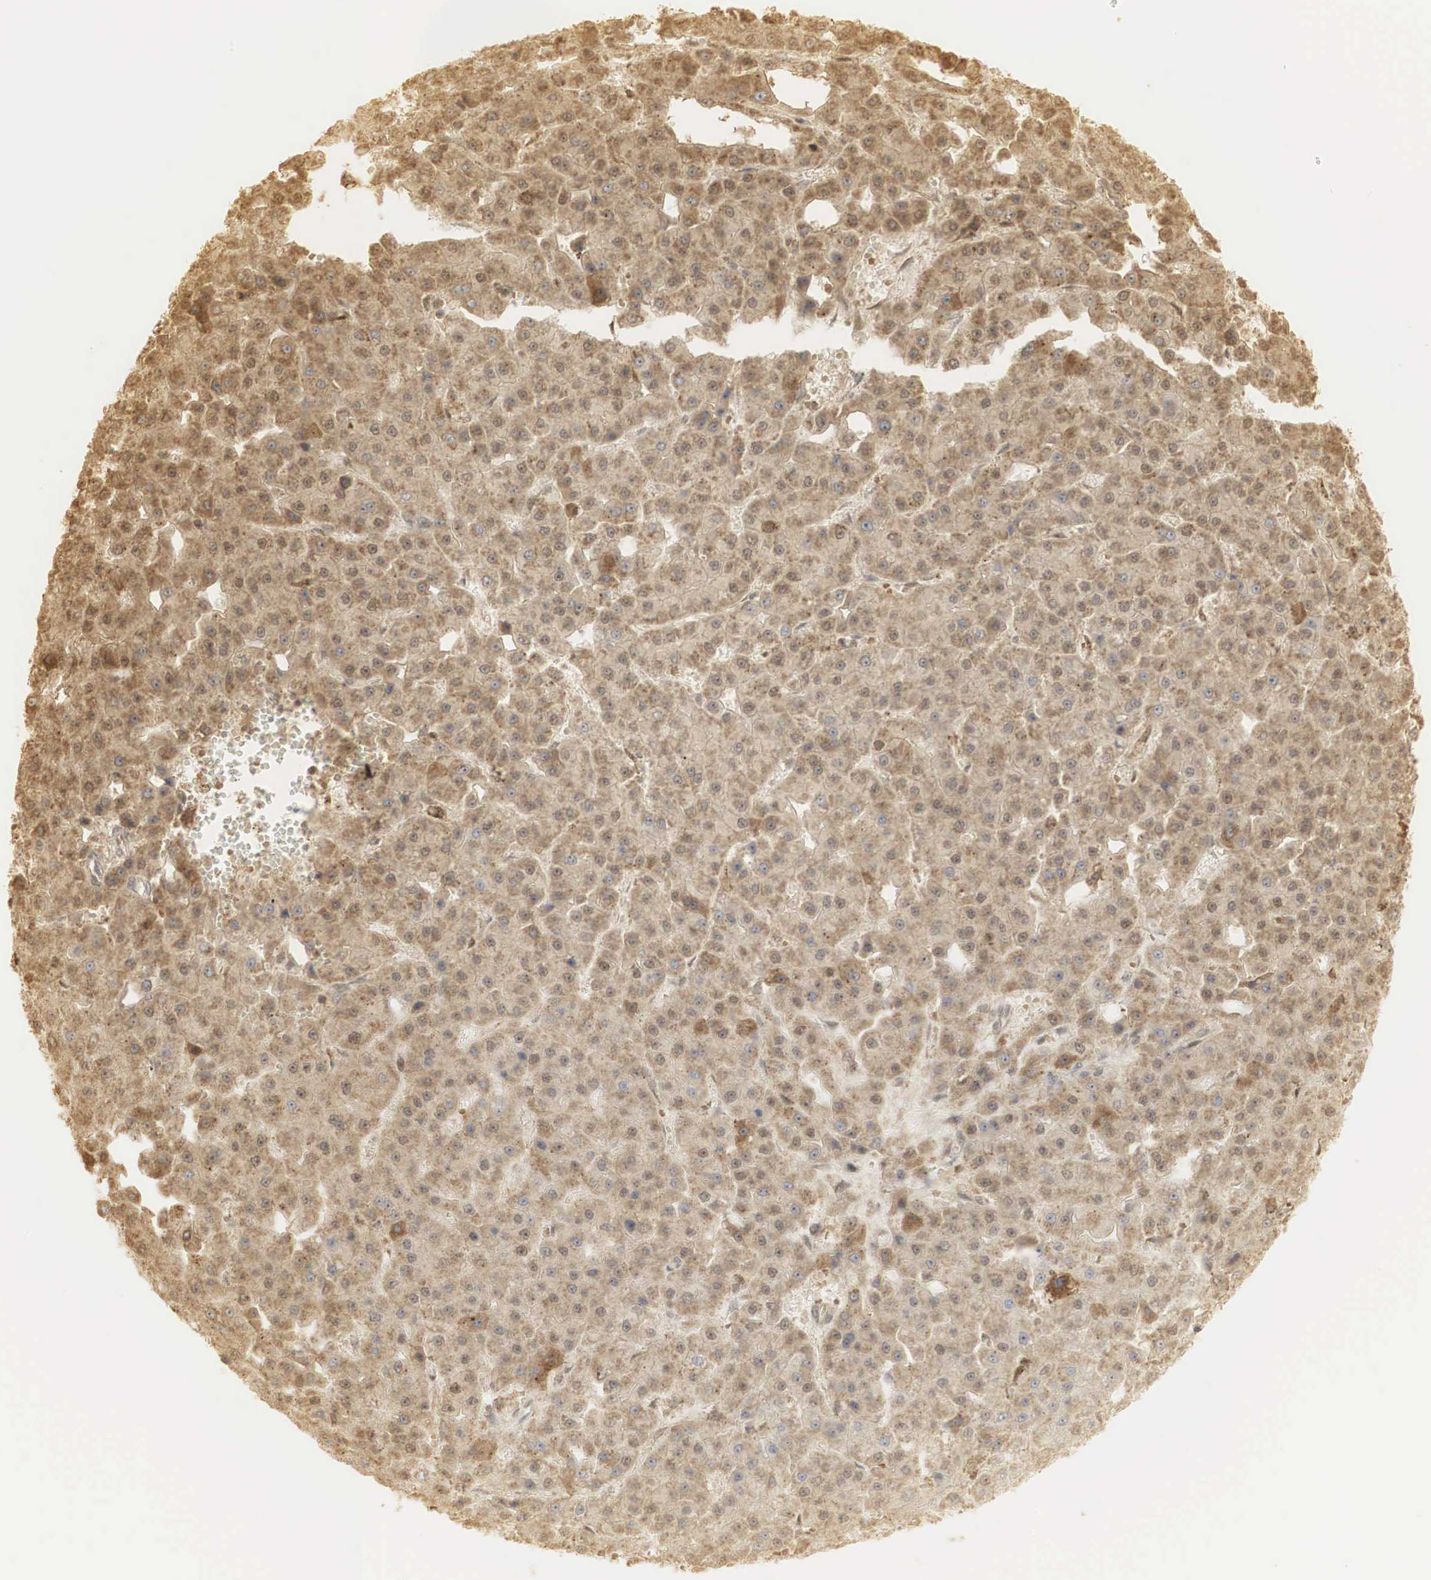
{"staining": {"intensity": "moderate", "quantity": ">75%", "location": "cytoplasmic/membranous,nuclear"}, "tissue": "liver cancer", "cell_type": "Tumor cells", "image_type": "cancer", "snomed": [{"axis": "morphology", "description": "Carcinoma, Hepatocellular, NOS"}, {"axis": "topography", "description": "Liver"}], "caption": "Protein positivity by IHC demonstrates moderate cytoplasmic/membranous and nuclear positivity in about >75% of tumor cells in liver cancer.", "gene": "RNF113A", "patient": {"sex": "male", "age": 47}}